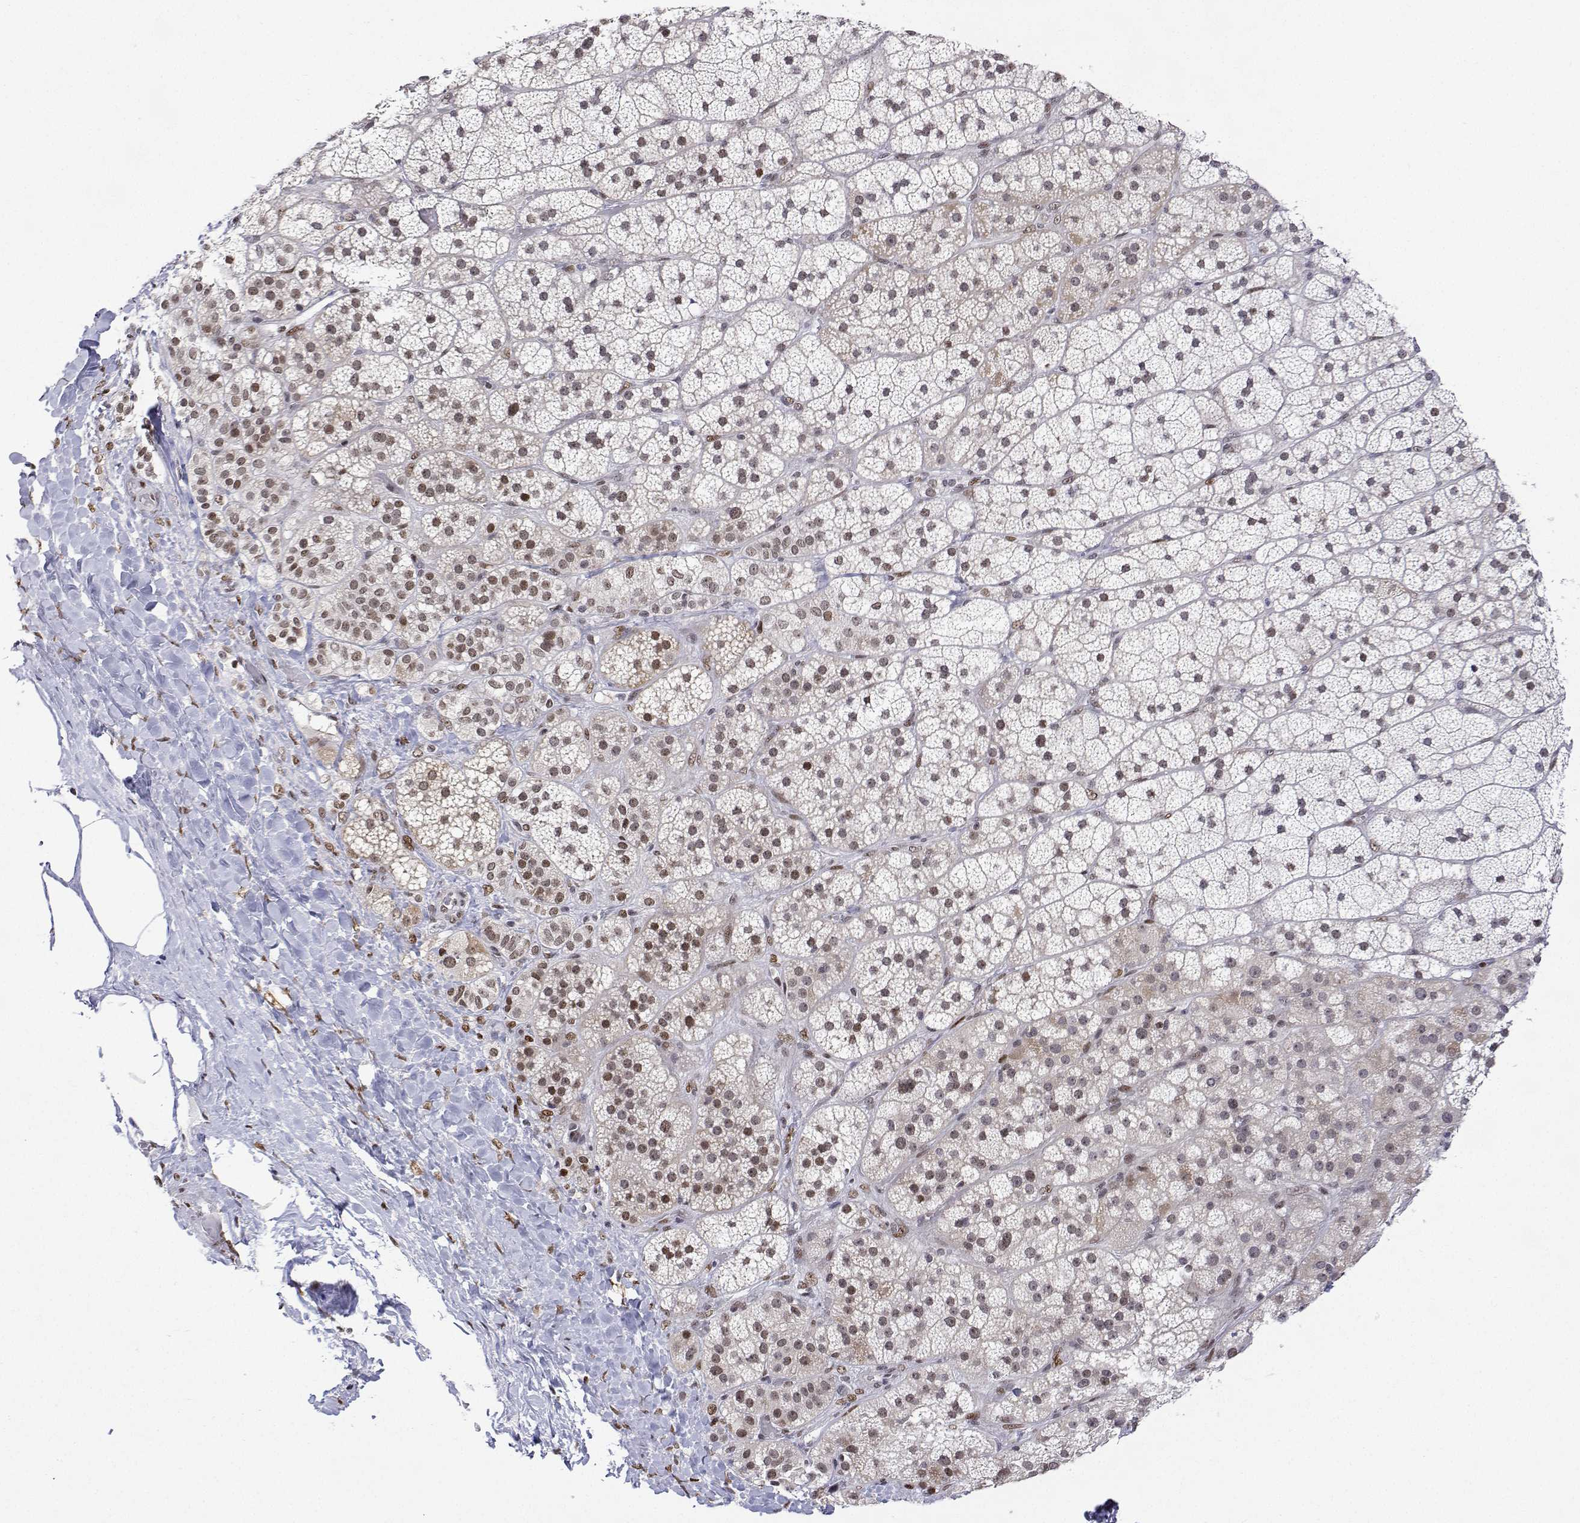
{"staining": {"intensity": "moderate", "quantity": "25%-75%", "location": "nuclear"}, "tissue": "adrenal gland", "cell_type": "Glandular cells", "image_type": "normal", "snomed": [{"axis": "morphology", "description": "Normal tissue, NOS"}, {"axis": "topography", "description": "Adrenal gland"}], "caption": "Immunohistochemistry photomicrograph of unremarkable adrenal gland: adrenal gland stained using IHC reveals medium levels of moderate protein expression localized specifically in the nuclear of glandular cells, appearing as a nuclear brown color.", "gene": "XPC", "patient": {"sex": "male", "age": 57}}